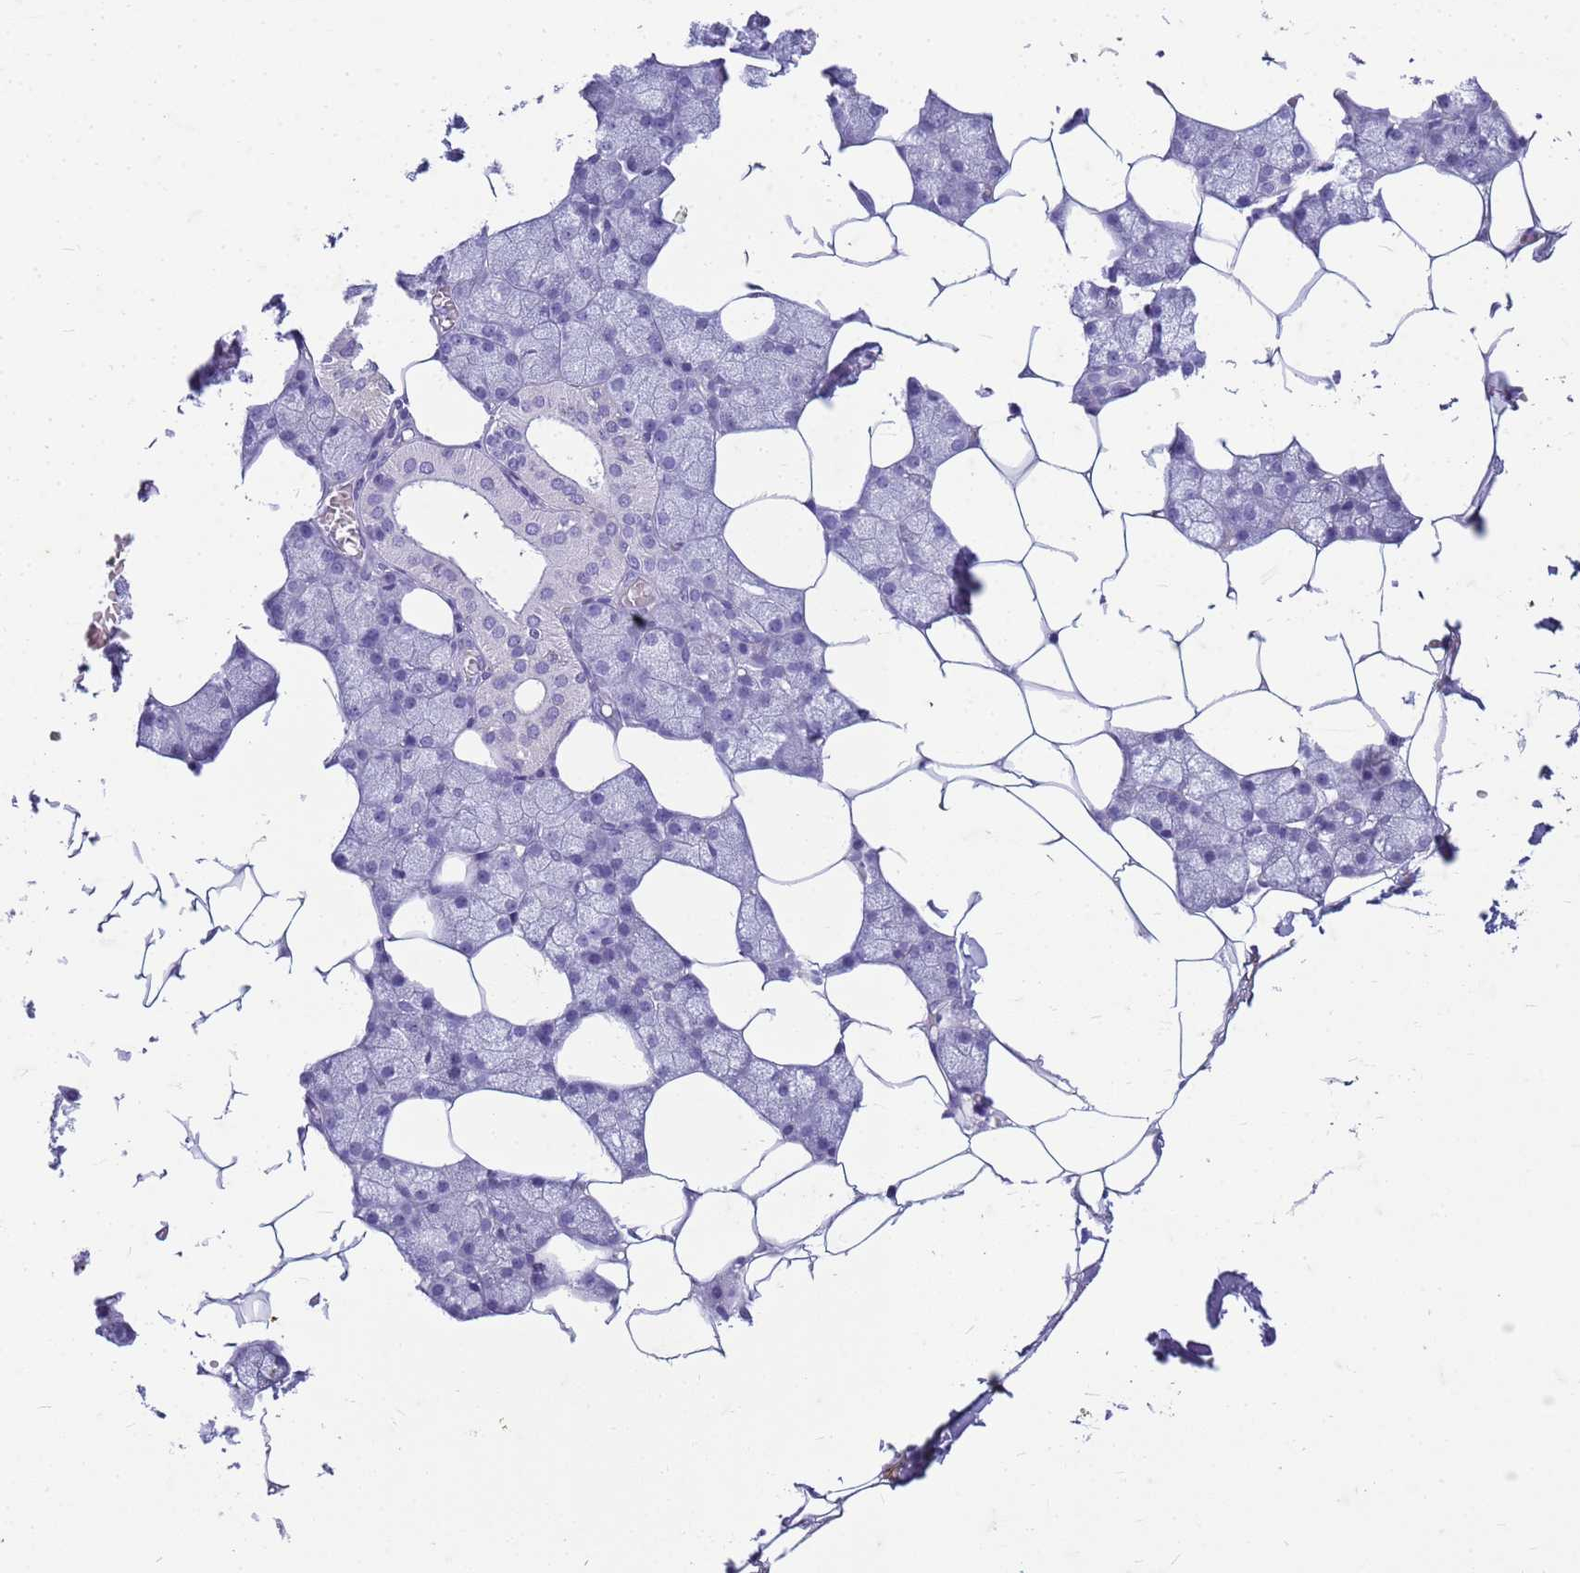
{"staining": {"intensity": "negative", "quantity": "none", "location": "none"}, "tissue": "salivary gland", "cell_type": "Glandular cells", "image_type": "normal", "snomed": [{"axis": "morphology", "description": "Normal tissue, NOS"}, {"axis": "topography", "description": "Salivary gland"}], "caption": "The histopathology image reveals no significant staining in glandular cells of salivary gland.", "gene": "CFAP100", "patient": {"sex": "male", "age": 62}}